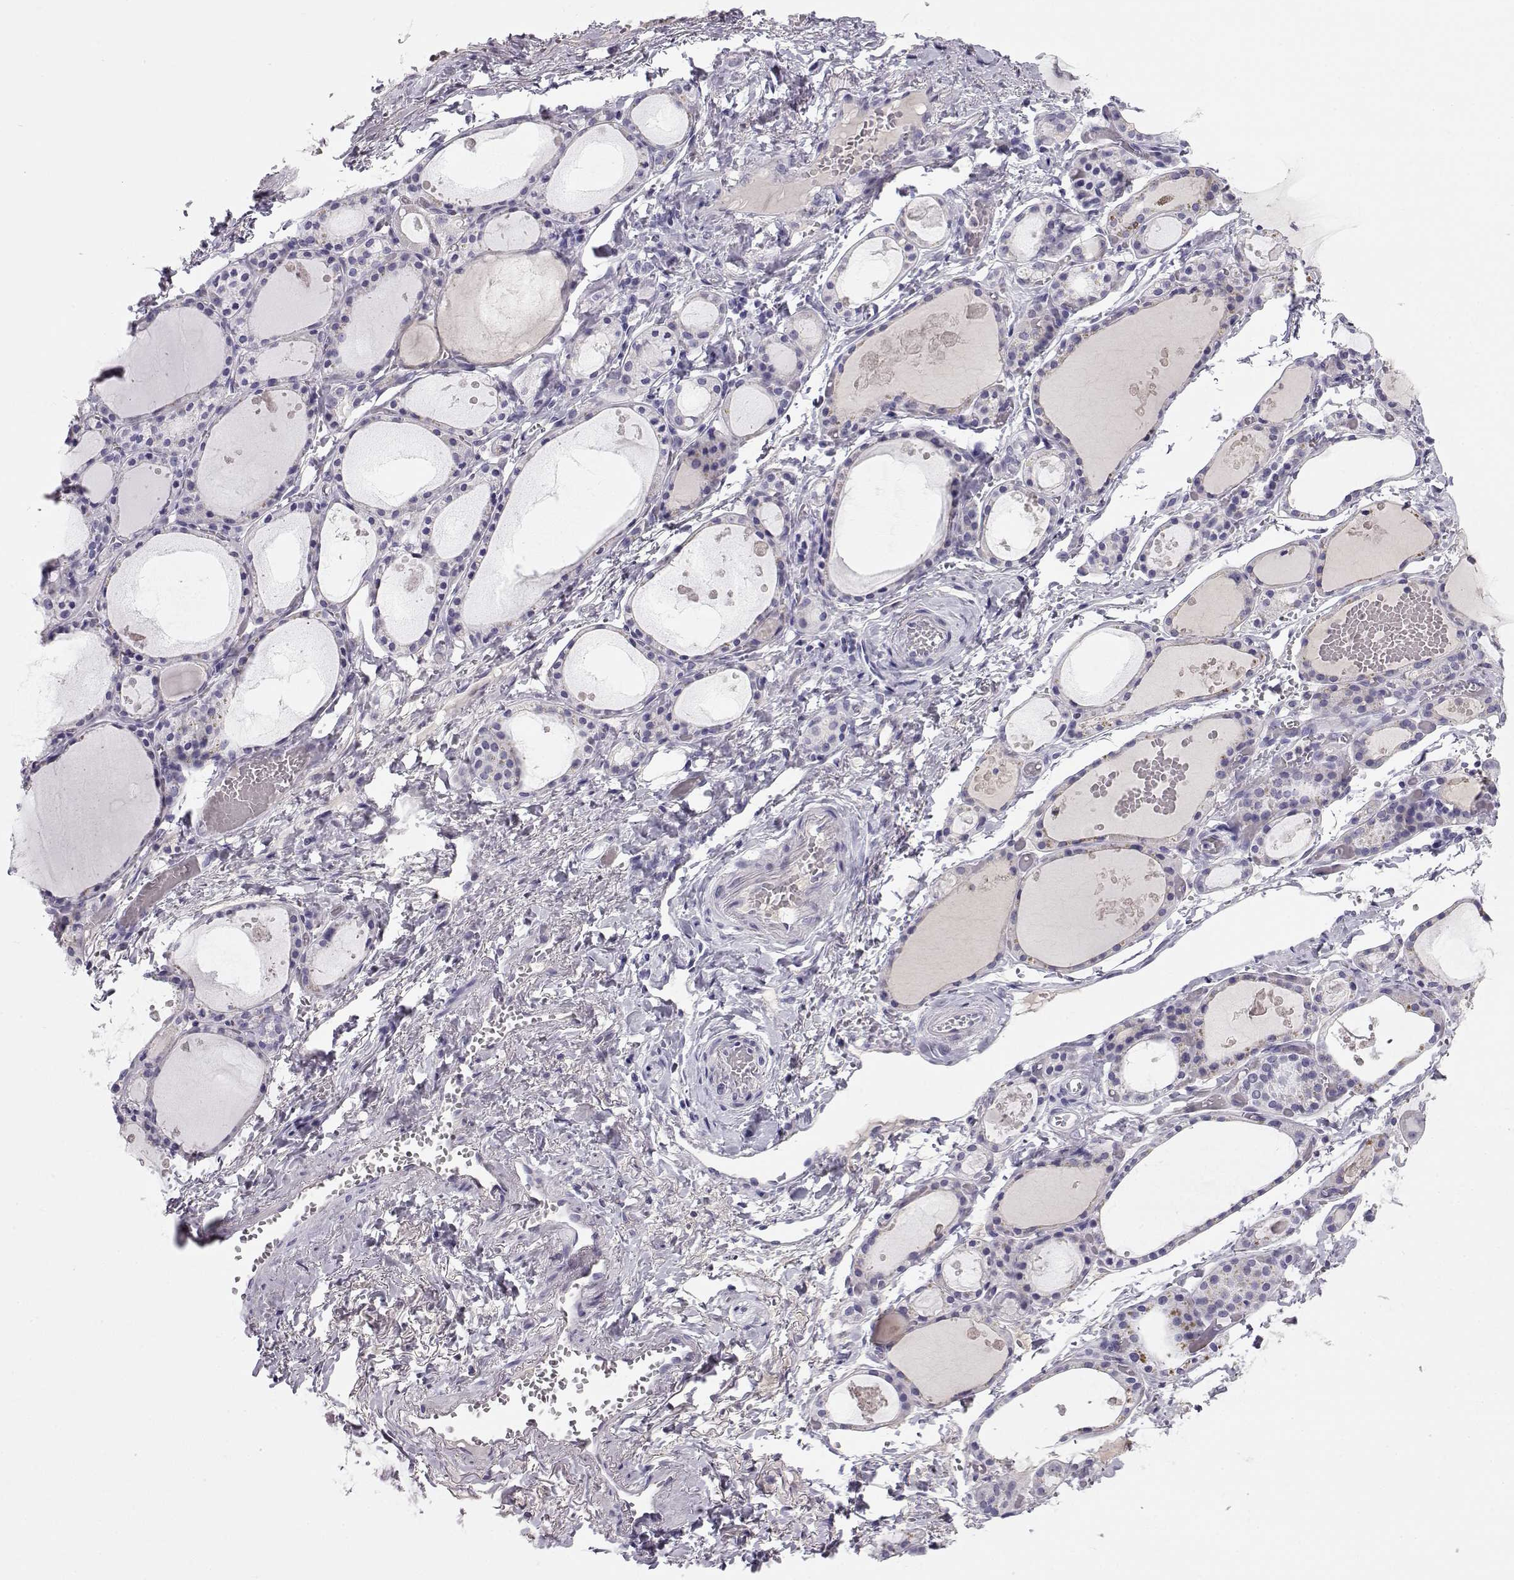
{"staining": {"intensity": "negative", "quantity": "none", "location": "none"}, "tissue": "thyroid gland", "cell_type": "Glandular cells", "image_type": "normal", "snomed": [{"axis": "morphology", "description": "Normal tissue, NOS"}, {"axis": "topography", "description": "Thyroid gland"}], "caption": "This is an IHC photomicrograph of unremarkable human thyroid gland. There is no staining in glandular cells.", "gene": "GPR26", "patient": {"sex": "male", "age": 68}}